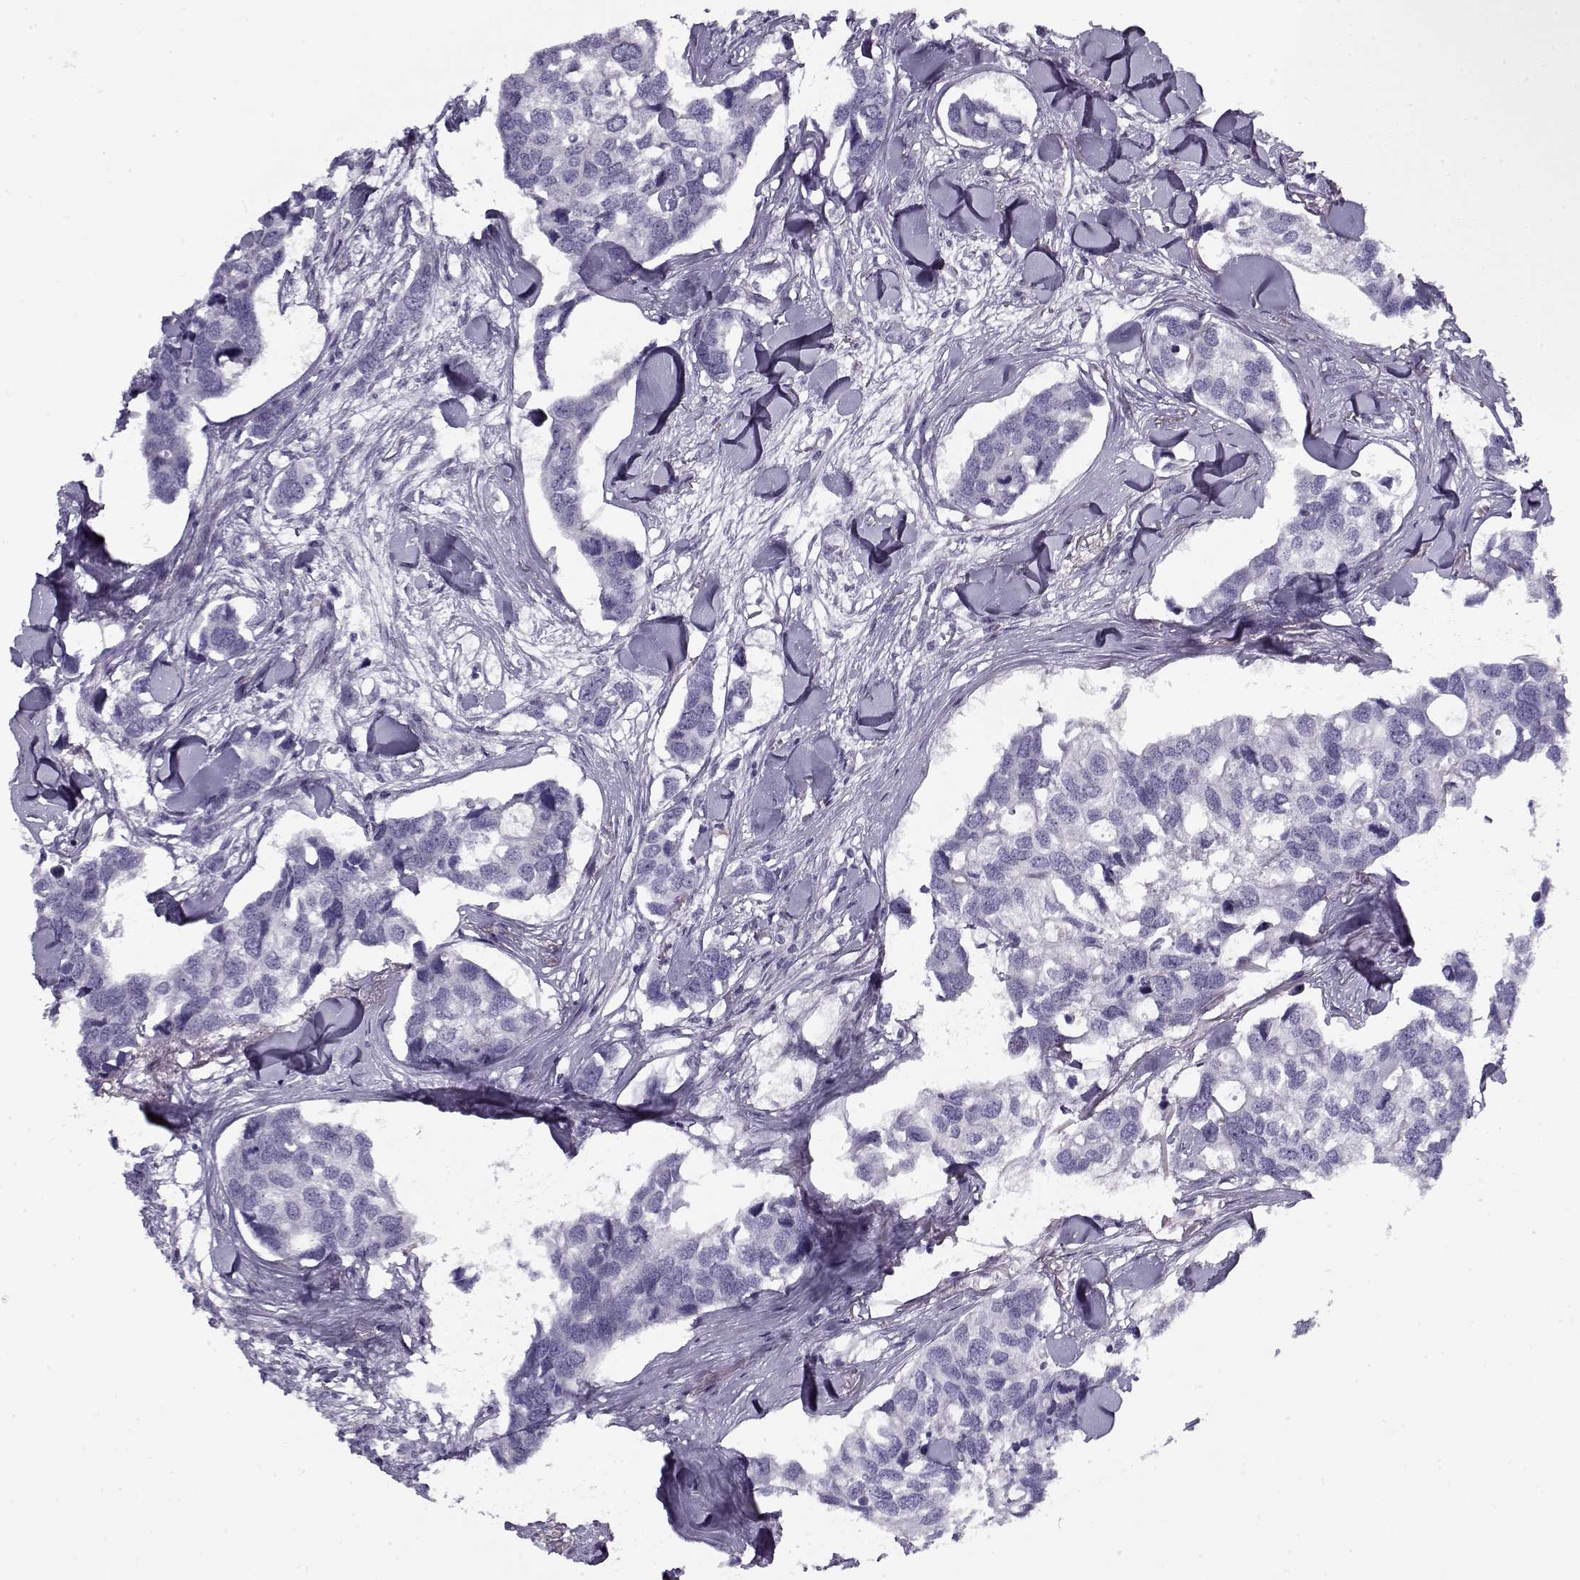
{"staining": {"intensity": "negative", "quantity": "none", "location": "none"}, "tissue": "breast cancer", "cell_type": "Tumor cells", "image_type": "cancer", "snomed": [{"axis": "morphology", "description": "Duct carcinoma"}, {"axis": "topography", "description": "Breast"}], "caption": "A high-resolution micrograph shows IHC staining of breast infiltrating ductal carcinoma, which exhibits no significant positivity in tumor cells. (DAB immunohistochemistry (IHC) with hematoxylin counter stain).", "gene": "PP2D1", "patient": {"sex": "female", "age": 83}}